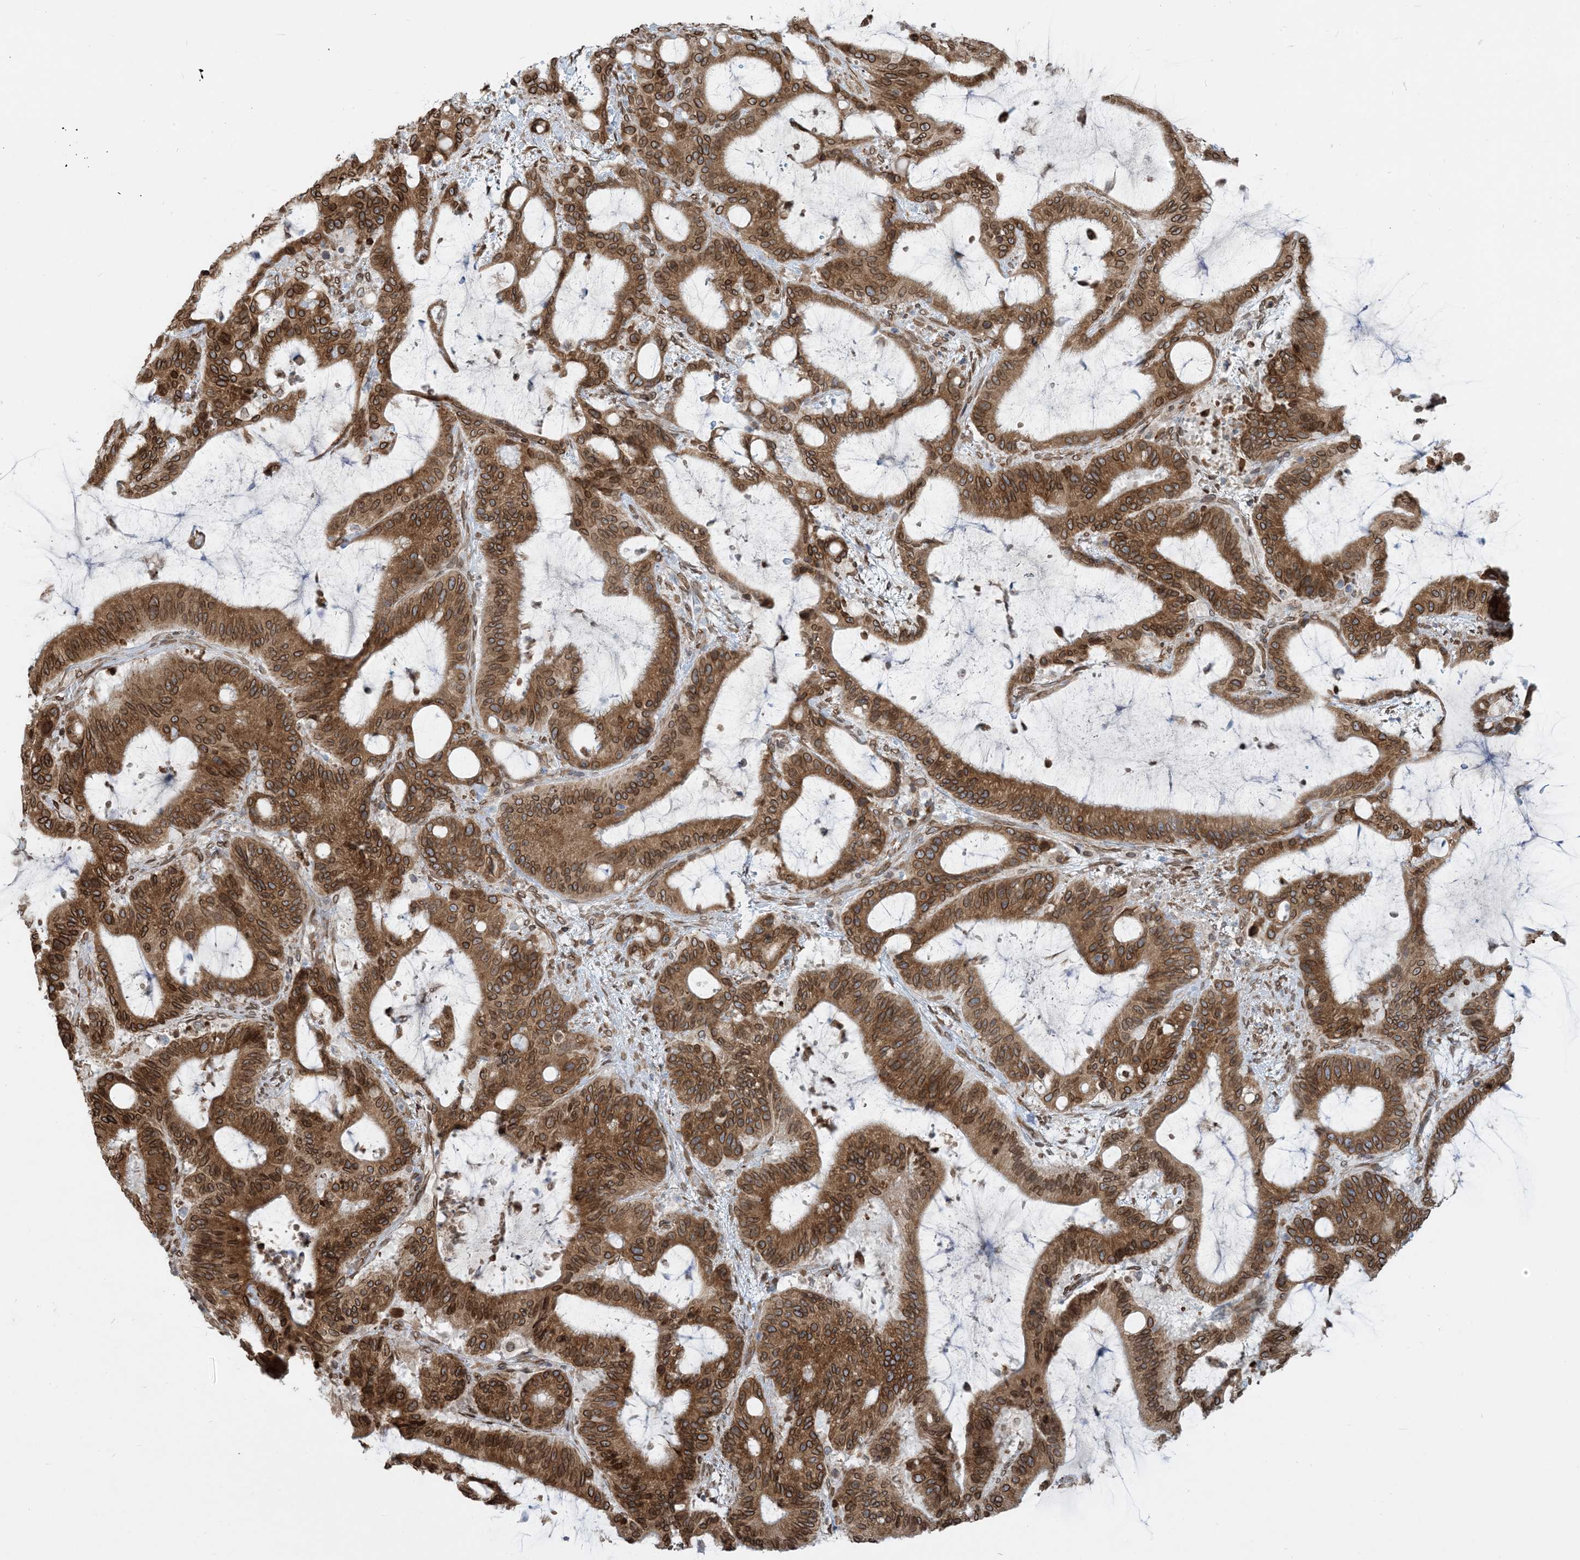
{"staining": {"intensity": "moderate", "quantity": ">75%", "location": "cytoplasmic/membranous,nuclear"}, "tissue": "liver cancer", "cell_type": "Tumor cells", "image_type": "cancer", "snomed": [{"axis": "morphology", "description": "Normal tissue, NOS"}, {"axis": "morphology", "description": "Cholangiocarcinoma"}, {"axis": "topography", "description": "Liver"}, {"axis": "topography", "description": "Peripheral nerve tissue"}], "caption": "The image reveals a brown stain indicating the presence of a protein in the cytoplasmic/membranous and nuclear of tumor cells in cholangiocarcinoma (liver). The staining is performed using DAB brown chromogen to label protein expression. The nuclei are counter-stained blue using hematoxylin.", "gene": "WWP1", "patient": {"sex": "female", "age": 73}}